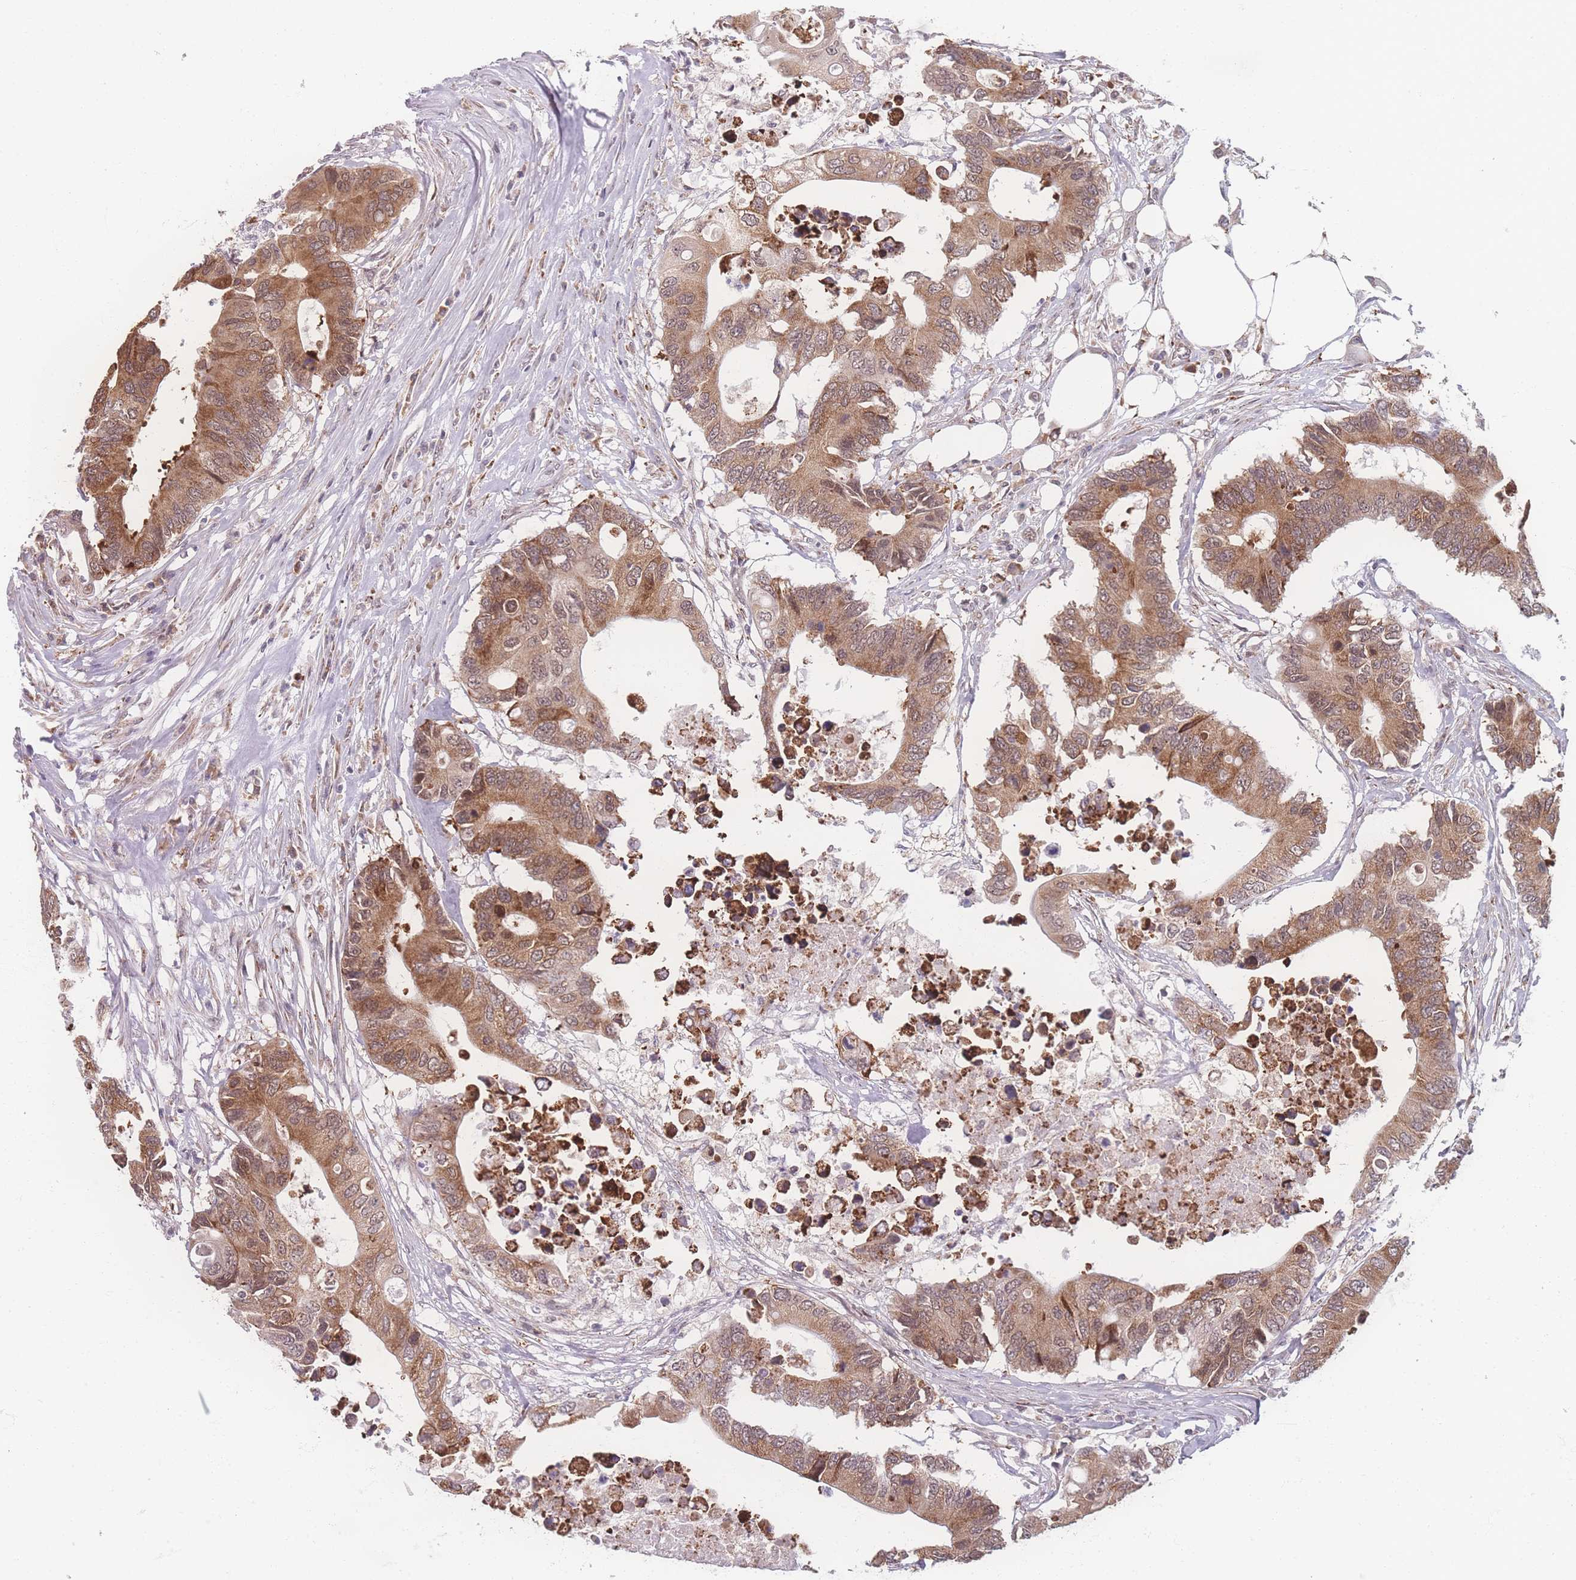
{"staining": {"intensity": "moderate", "quantity": ">75%", "location": "cytoplasmic/membranous,nuclear"}, "tissue": "colorectal cancer", "cell_type": "Tumor cells", "image_type": "cancer", "snomed": [{"axis": "morphology", "description": "Adenocarcinoma, NOS"}, {"axis": "topography", "description": "Colon"}], "caption": "An immunohistochemistry (IHC) histopathology image of neoplastic tissue is shown. Protein staining in brown labels moderate cytoplasmic/membranous and nuclear positivity in colorectal cancer within tumor cells.", "gene": "ZC3H13", "patient": {"sex": "male", "age": 71}}